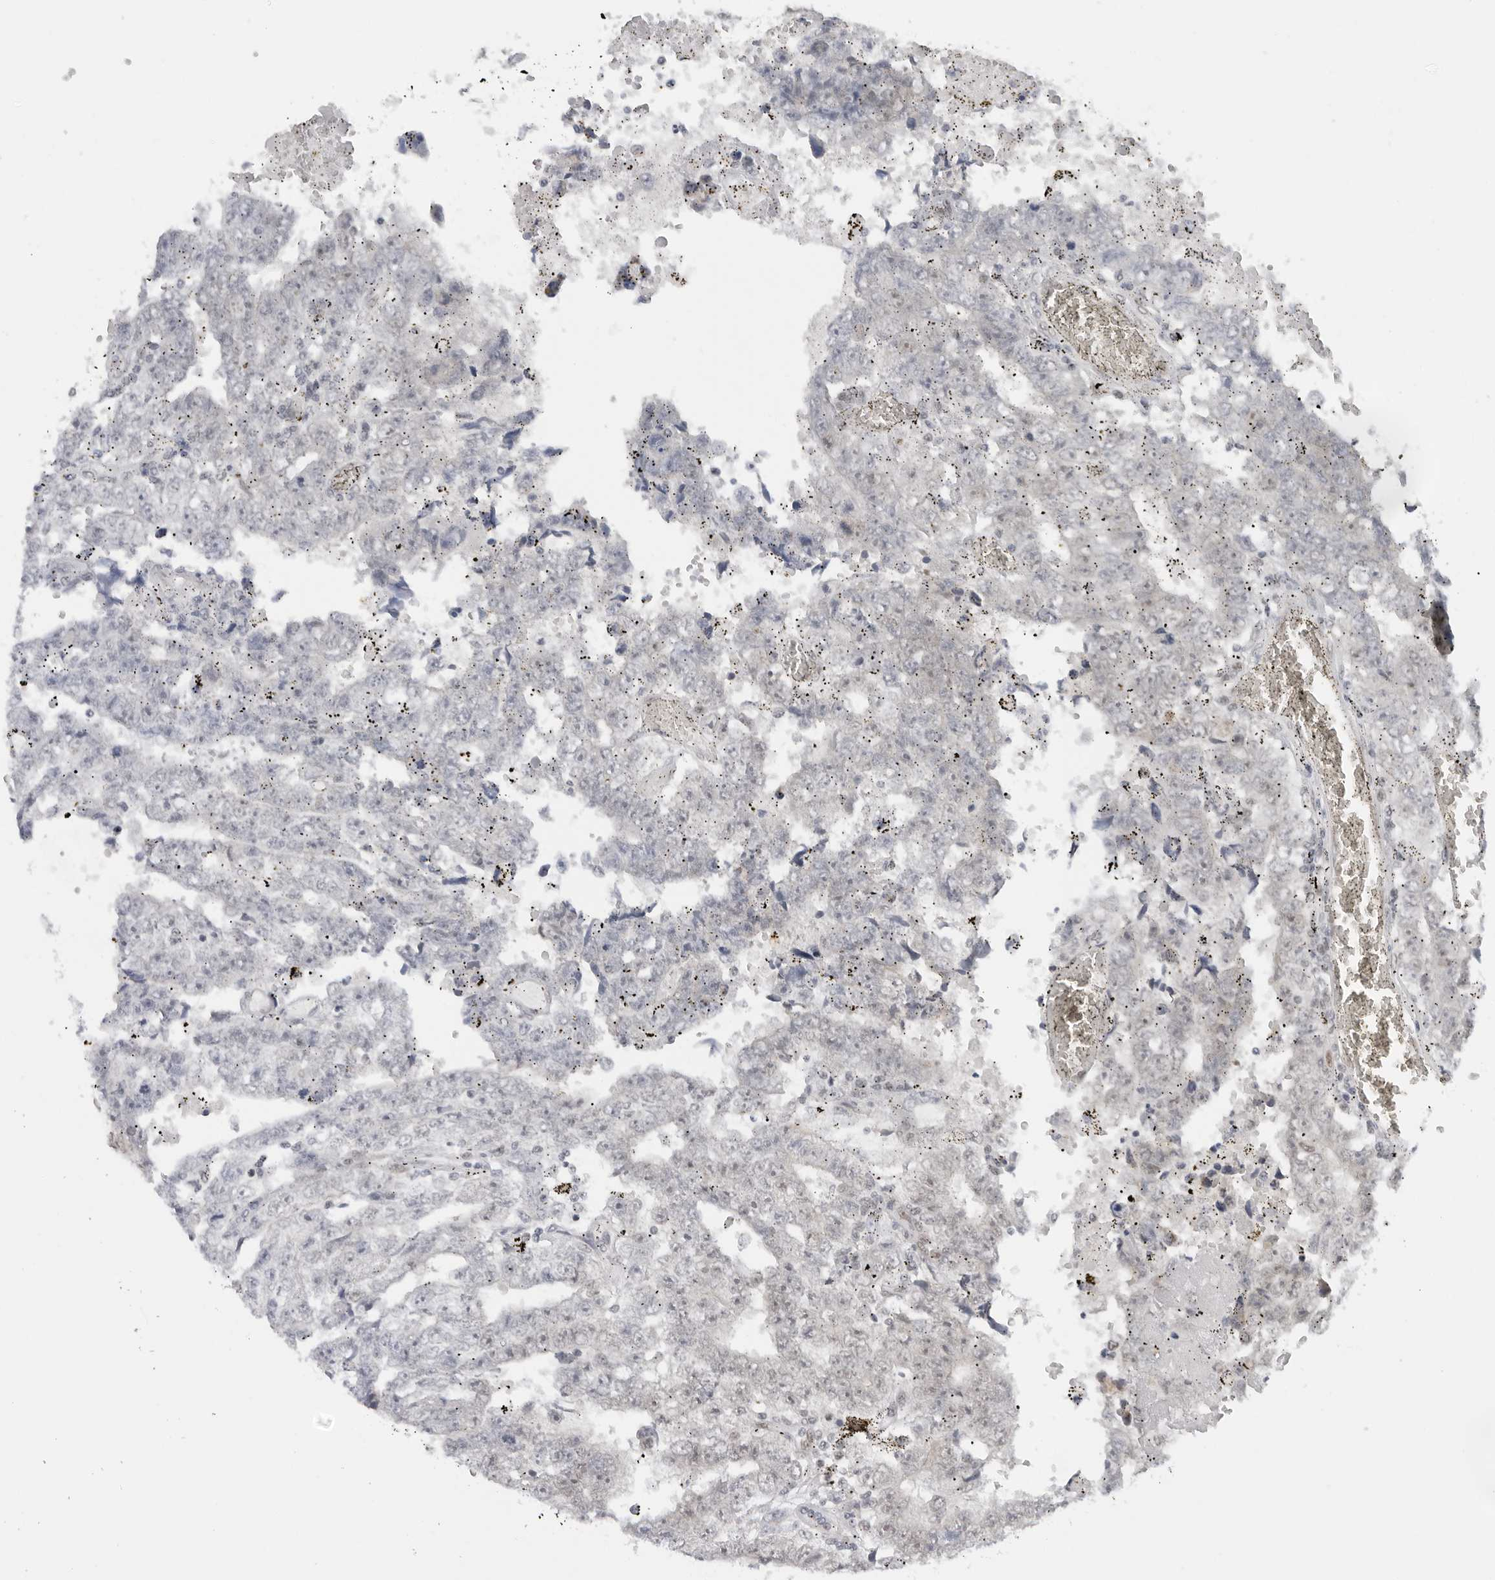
{"staining": {"intensity": "negative", "quantity": "none", "location": "none"}, "tissue": "testis cancer", "cell_type": "Tumor cells", "image_type": "cancer", "snomed": [{"axis": "morphology", "description": "Carcinoma, Embryonal, NOS"}, {"axis": "topography", "description": "Testis"}], "caption": "An image of human testis embryonal carcinoma is negative for staining in tumor cells.", "gene": "FOXK2", "patient": {"sex": "male", "age": 25}}